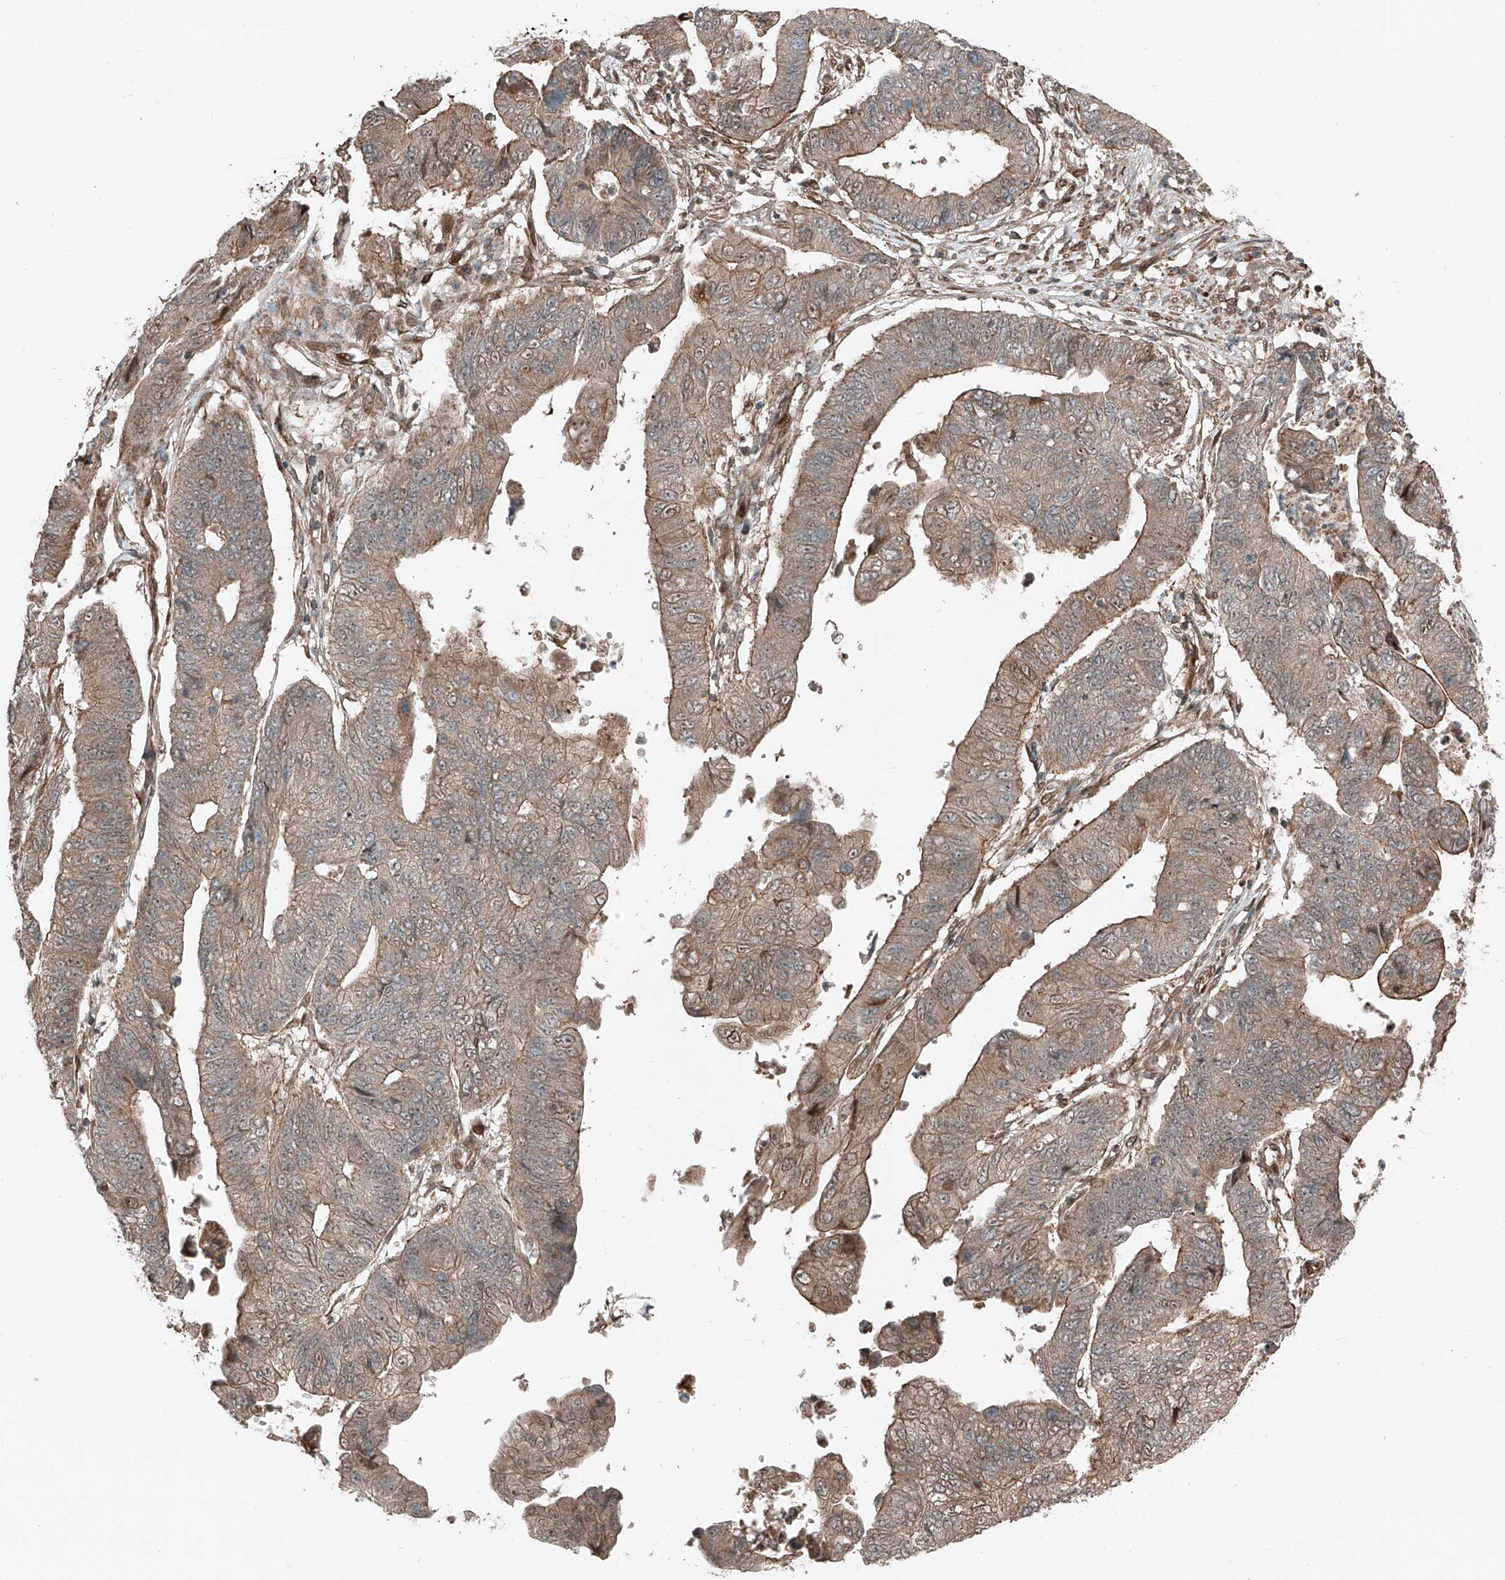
{"staining": {"intensity": "moderate", "quantity": ">75%", "location": "cytoplasmic/membranous"}, "tissue": "stomach cancer", "cell_type": "Tumor cells", "image_type": "cancer", "snomed": [{"axis": "morphology", "description": "Adenocarcinoma, NOS"}, {"axis": "topography", "description": "Stomach"}], "caption": "Immunohistochemistry (IHC) of stomach cancer demonstrates medium levels of moderate cytoplasmic/membranous expression in approximately >75% of tumor cells.", "gene": "CEP162", "patient": {"sex": "male", "age": 59}}